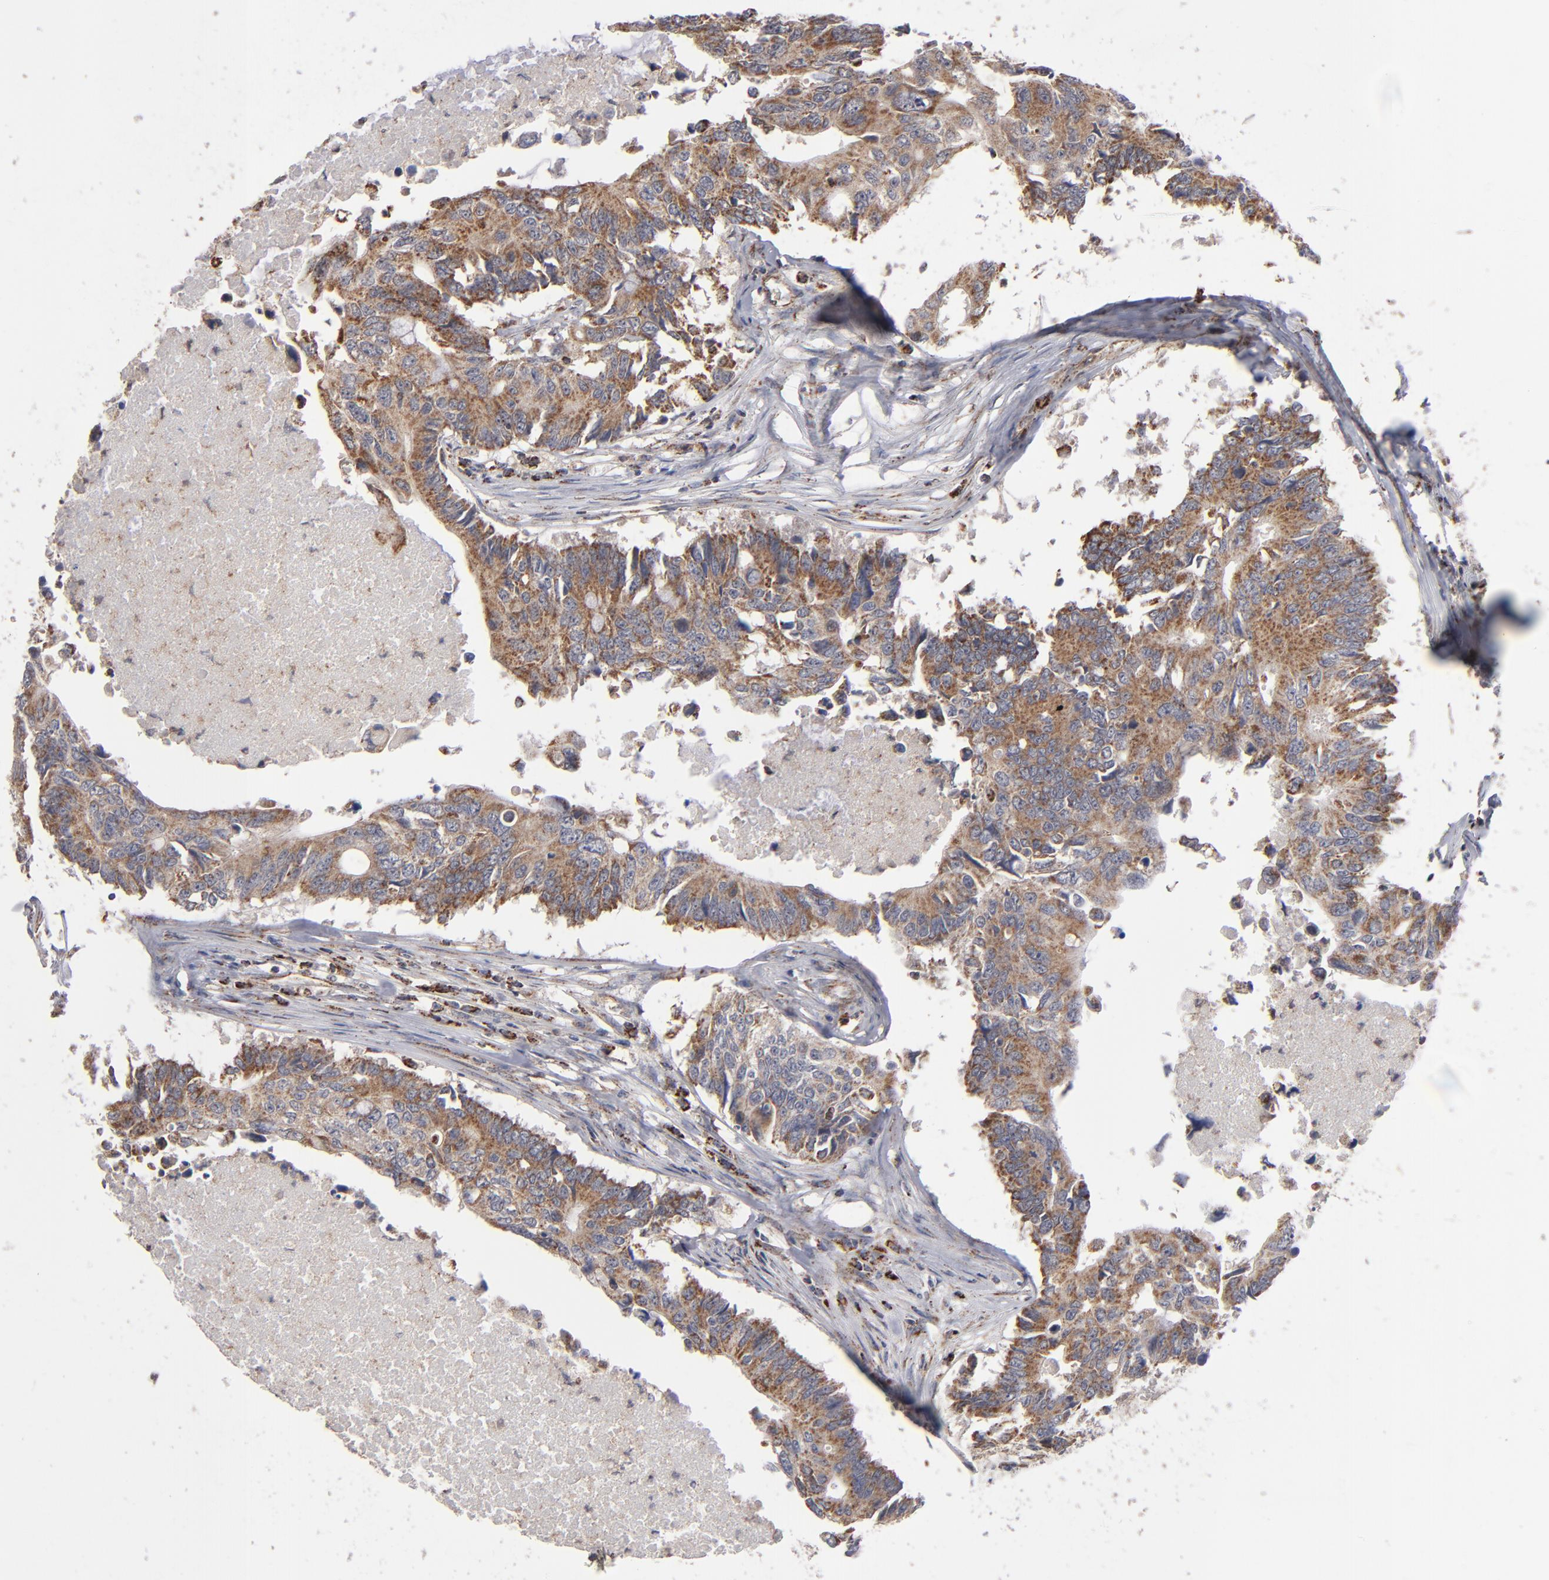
{"staining": {"intensity": "moderate", "quantity": ">75%", "location": "cytoplasmic/membranous"}, "tissue": "colorectal cancer", "cell_type": "Tumor cells", "image_type": "cancer", "snomed": [{"axis": "morphology", "description": "Adenocarcinoma, NOS"}, {"axis": "topography", "description": "Colon"}], "caption": "Colorectal adenocarcinoma stained with immunohistochemistry reveals moderate cytoplasmic/membranous expression in about >75% of tumor cells.", "gene": "MIPOL1", "patient": {"sex": "male", "age": 71}}